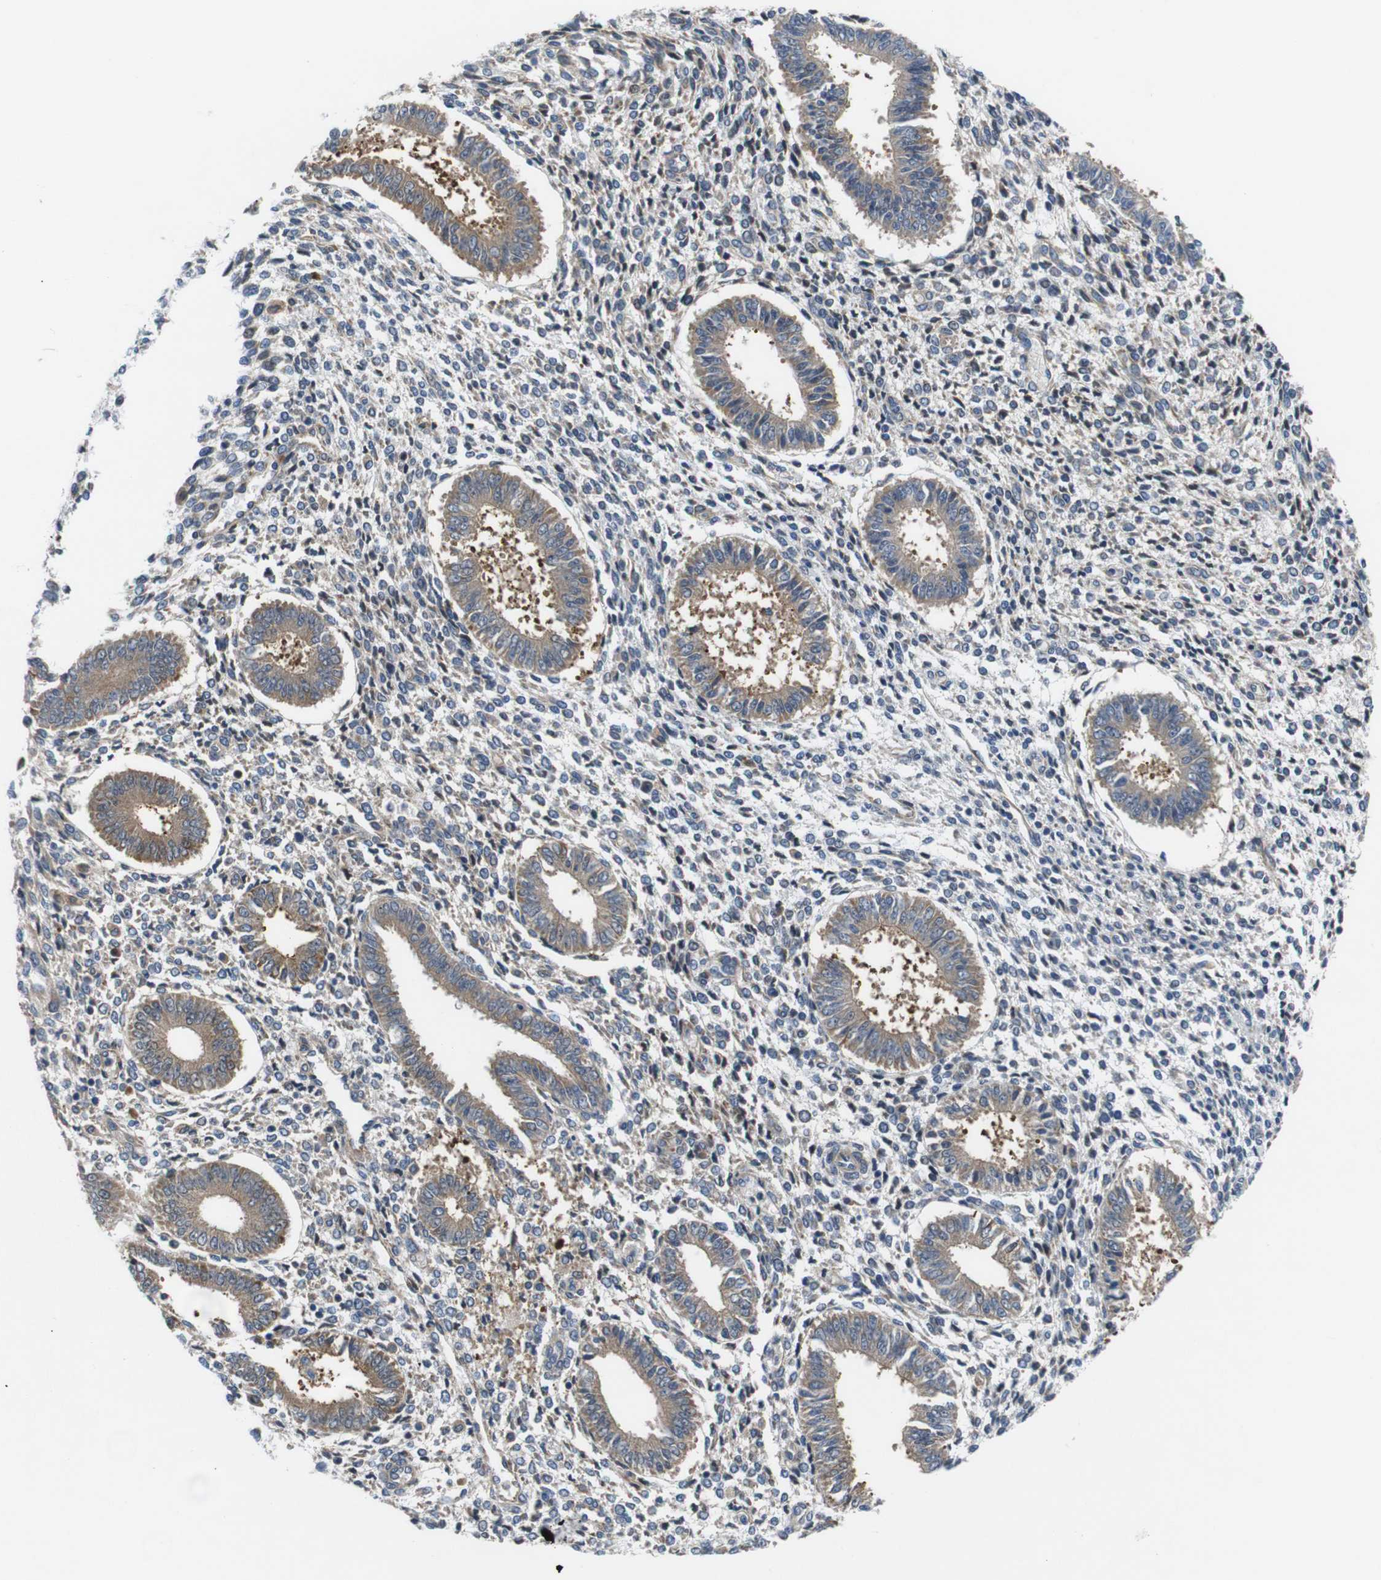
{"staining": {"intensity": "weak", "quantity": "<25%", "location": "cytoplasmic/membranous"}, "tissue": "endometrium", "cell_type": "Cells in endometrial stroma", "image_type": "normal", "snomed": [{"axis": "morphology", "description": "Normal tissue, NOS"}, {"axis": "topography", "description": "Endometrium"}], "caption": "DAB immunohistochemical staining of normal human endometrium demonstrates no significant expression in cells in endometrial stroma.", "gene": "JAK1", "patient": {"sex": "female", "age": 35}}